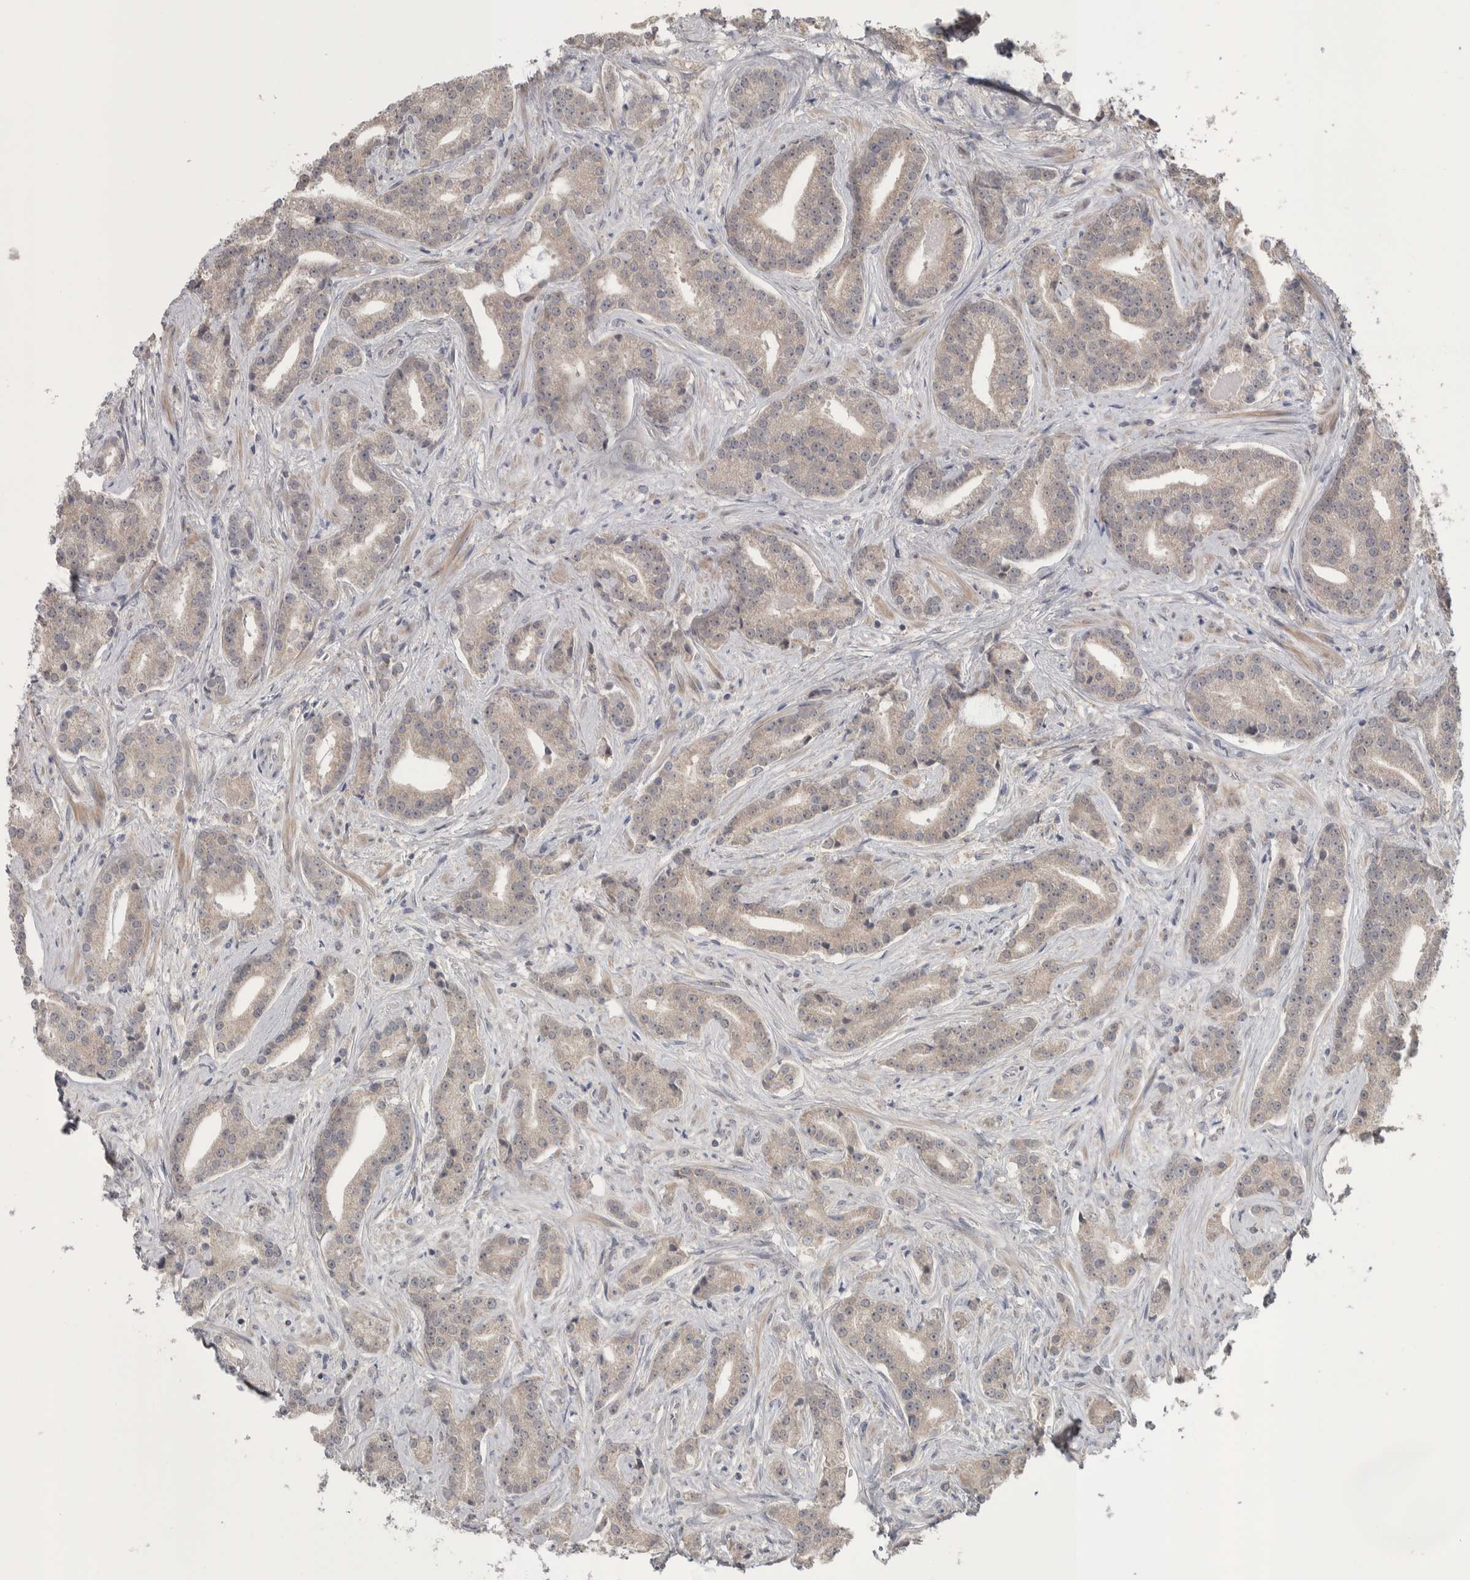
{"staining": {"intensity": "weak", "quantity": "25%-75%", "location": "cytoplasmic/membranous"}, "tissue": "prostate cancer", "cell_type": "Tumor cells", "image_type": "cancer", "snomed": [{"axis": "morphology", "description": "Adenocarcinoma, Low grade"}, {"axis": "topography", "description": "Prostate"}], "caption": "A micrograph of human prostate cancer (adenocarcinoma (low-grade)) stained for a protein shows weak cytoplasmic/membranous brown staining in tumor cells.", "gene": "CUL2", "patient": {"sex": "male", "age": 67}}